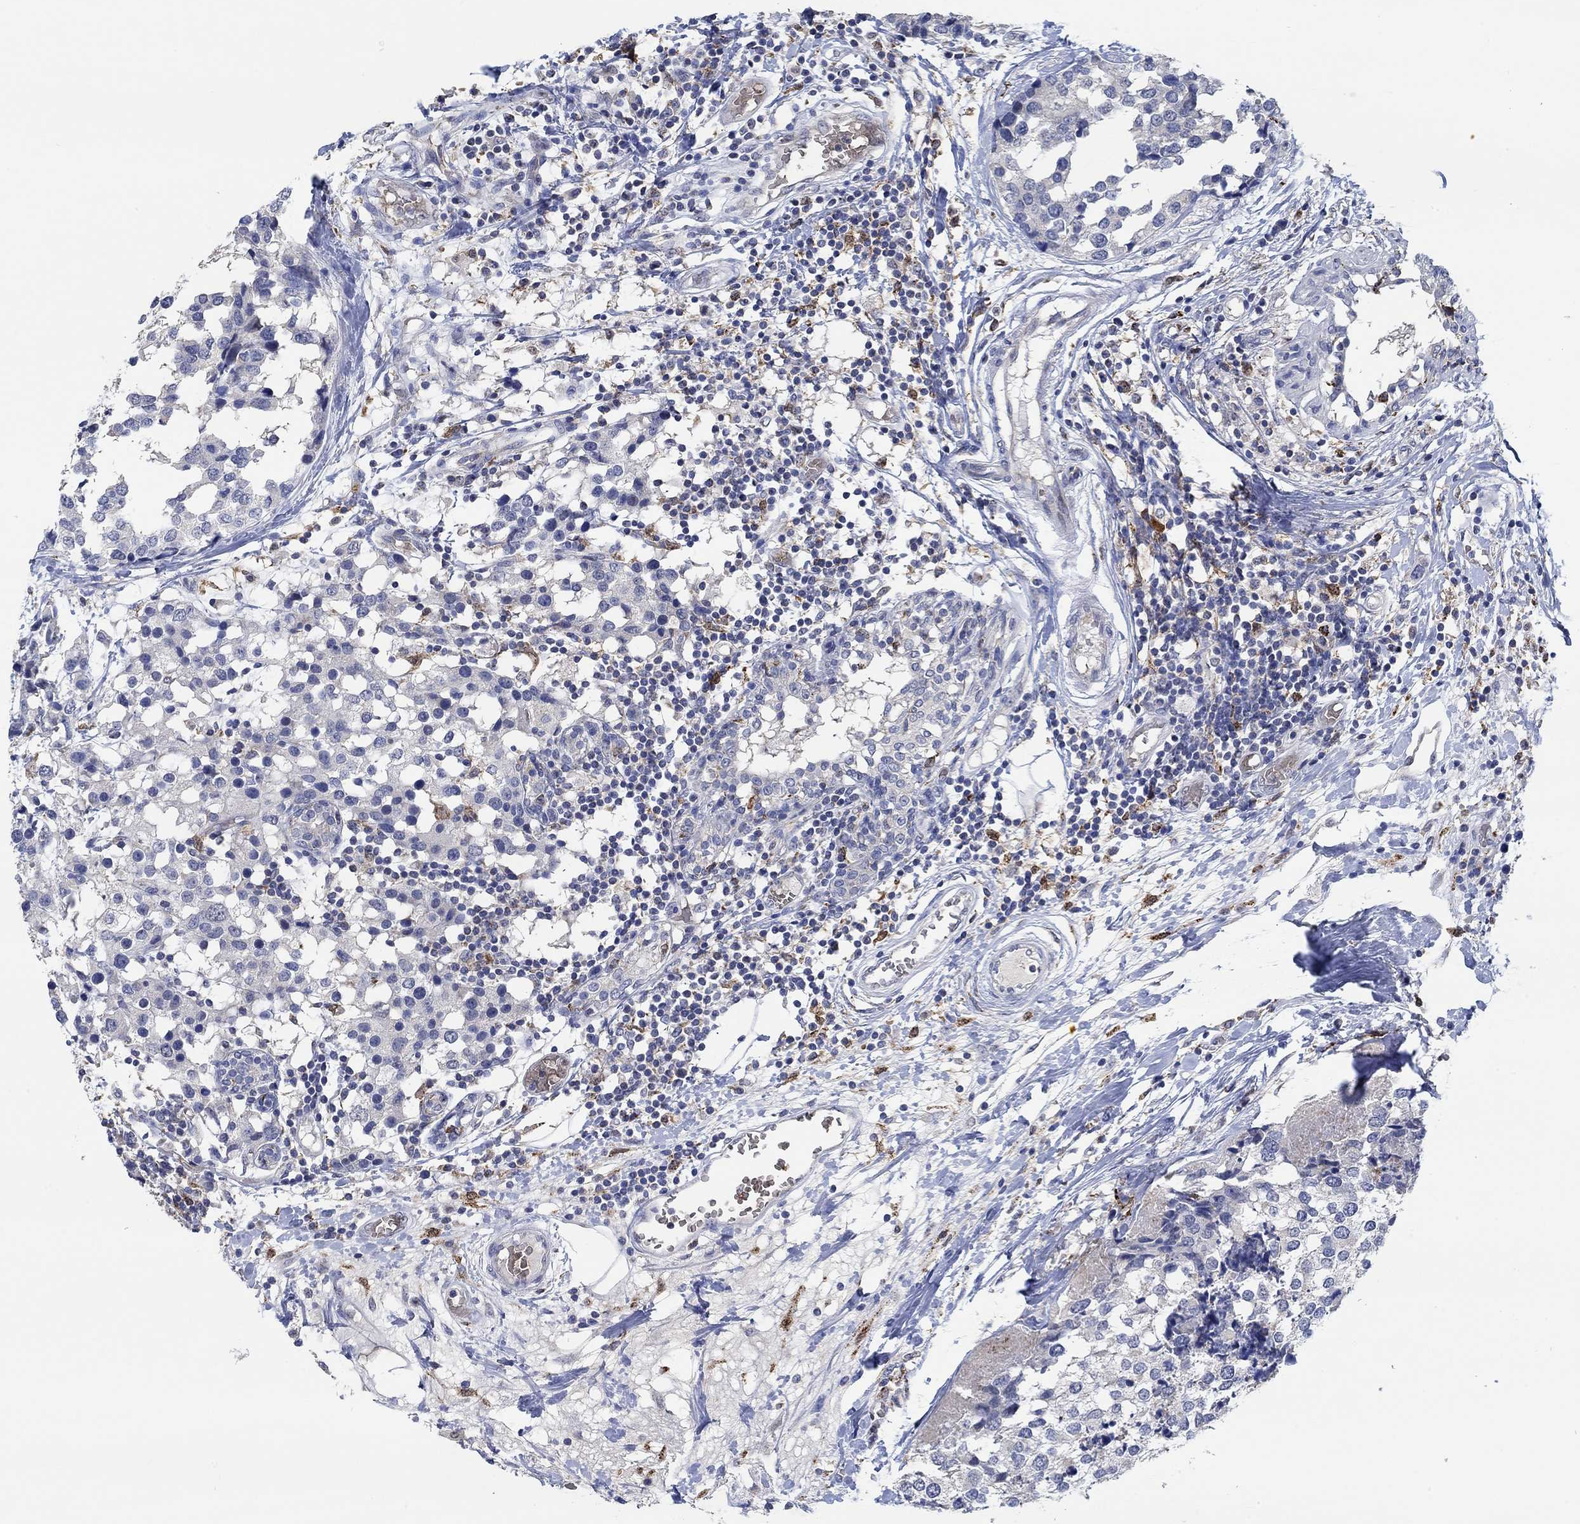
{"staining": {"intensity": "negative", "quantity": "none", "location": "none"}, "tissue": "breast cancer", "cell_type": "Tumor cells", "image_type": "cancer", "snomed": [{"axis": "morphology", "description": "Lobular carcinoma"}, {"axis": "topography", "description": "Breast"}], "caption": "The histopathology image displays no staining of tumor cells in breast lobular carcinoma. The staining is performed using DAB (3,3'-diaminobenzidine) brown chromogen with nuclei counter-stained in using hematoxylin.", "gene": "MPP1", "patient": {"sex": "female", "age": 59}}